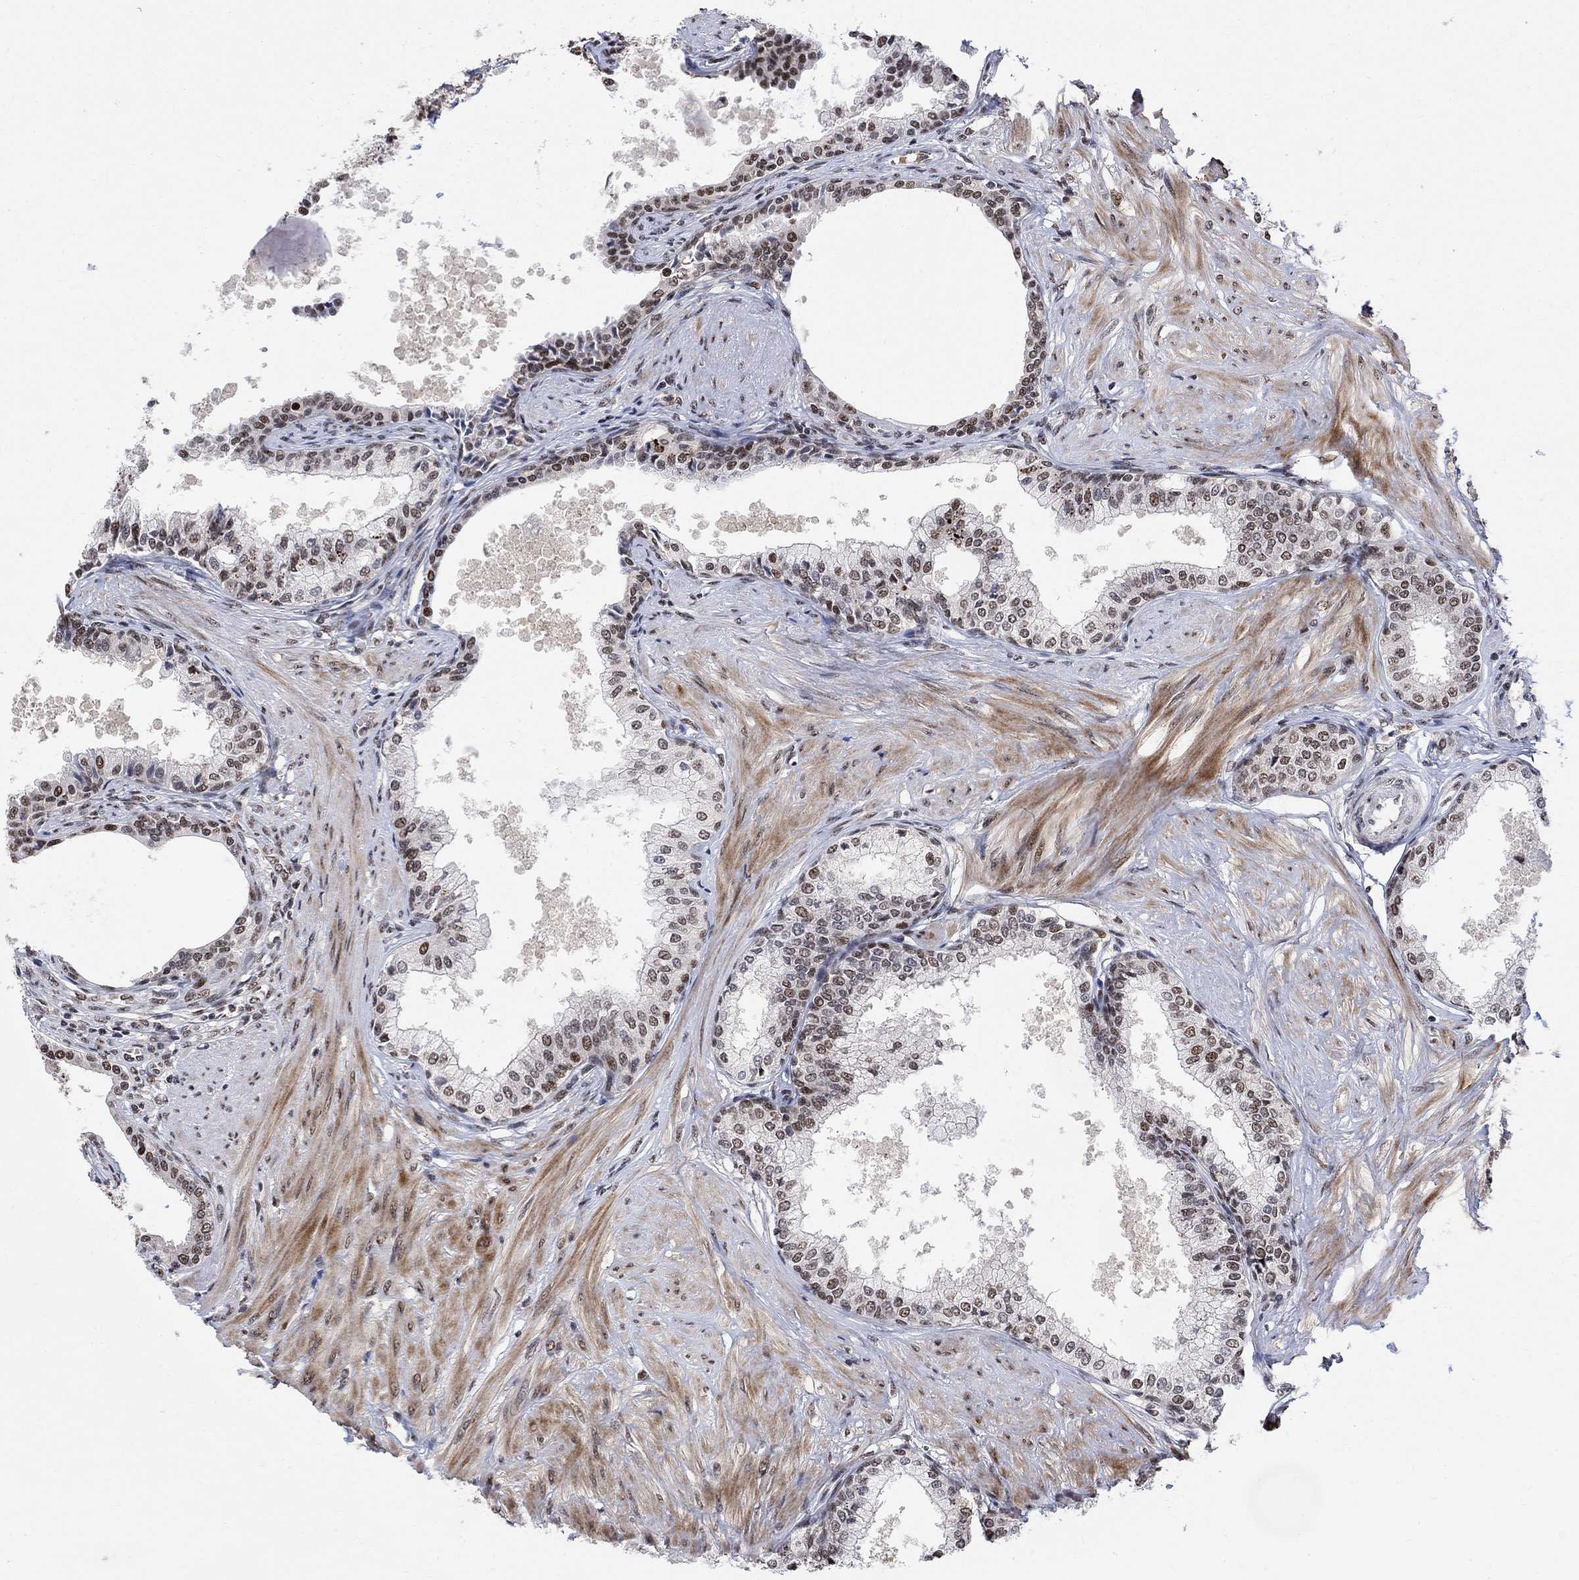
{"staining": {"intensity": "moderate", "quantity": "<25%", "location": "nuclear"}, "tissue": "prostate", "cell_type": "Glandular cells", "image_type": "normal", "snomed": [{"axis": "morphology", "description": "Normal tissue, NOS"}, {"axis": "topography", "description": "Prostate"}], "caption": "A micrograph showing moderate nuclear positivity in about <25% of glandular cells in unremarkable prostate, as visualized by brown immunohistochemical staining.", "gene": "E4F1", "patient": {"sex": "male", "age": 63}}